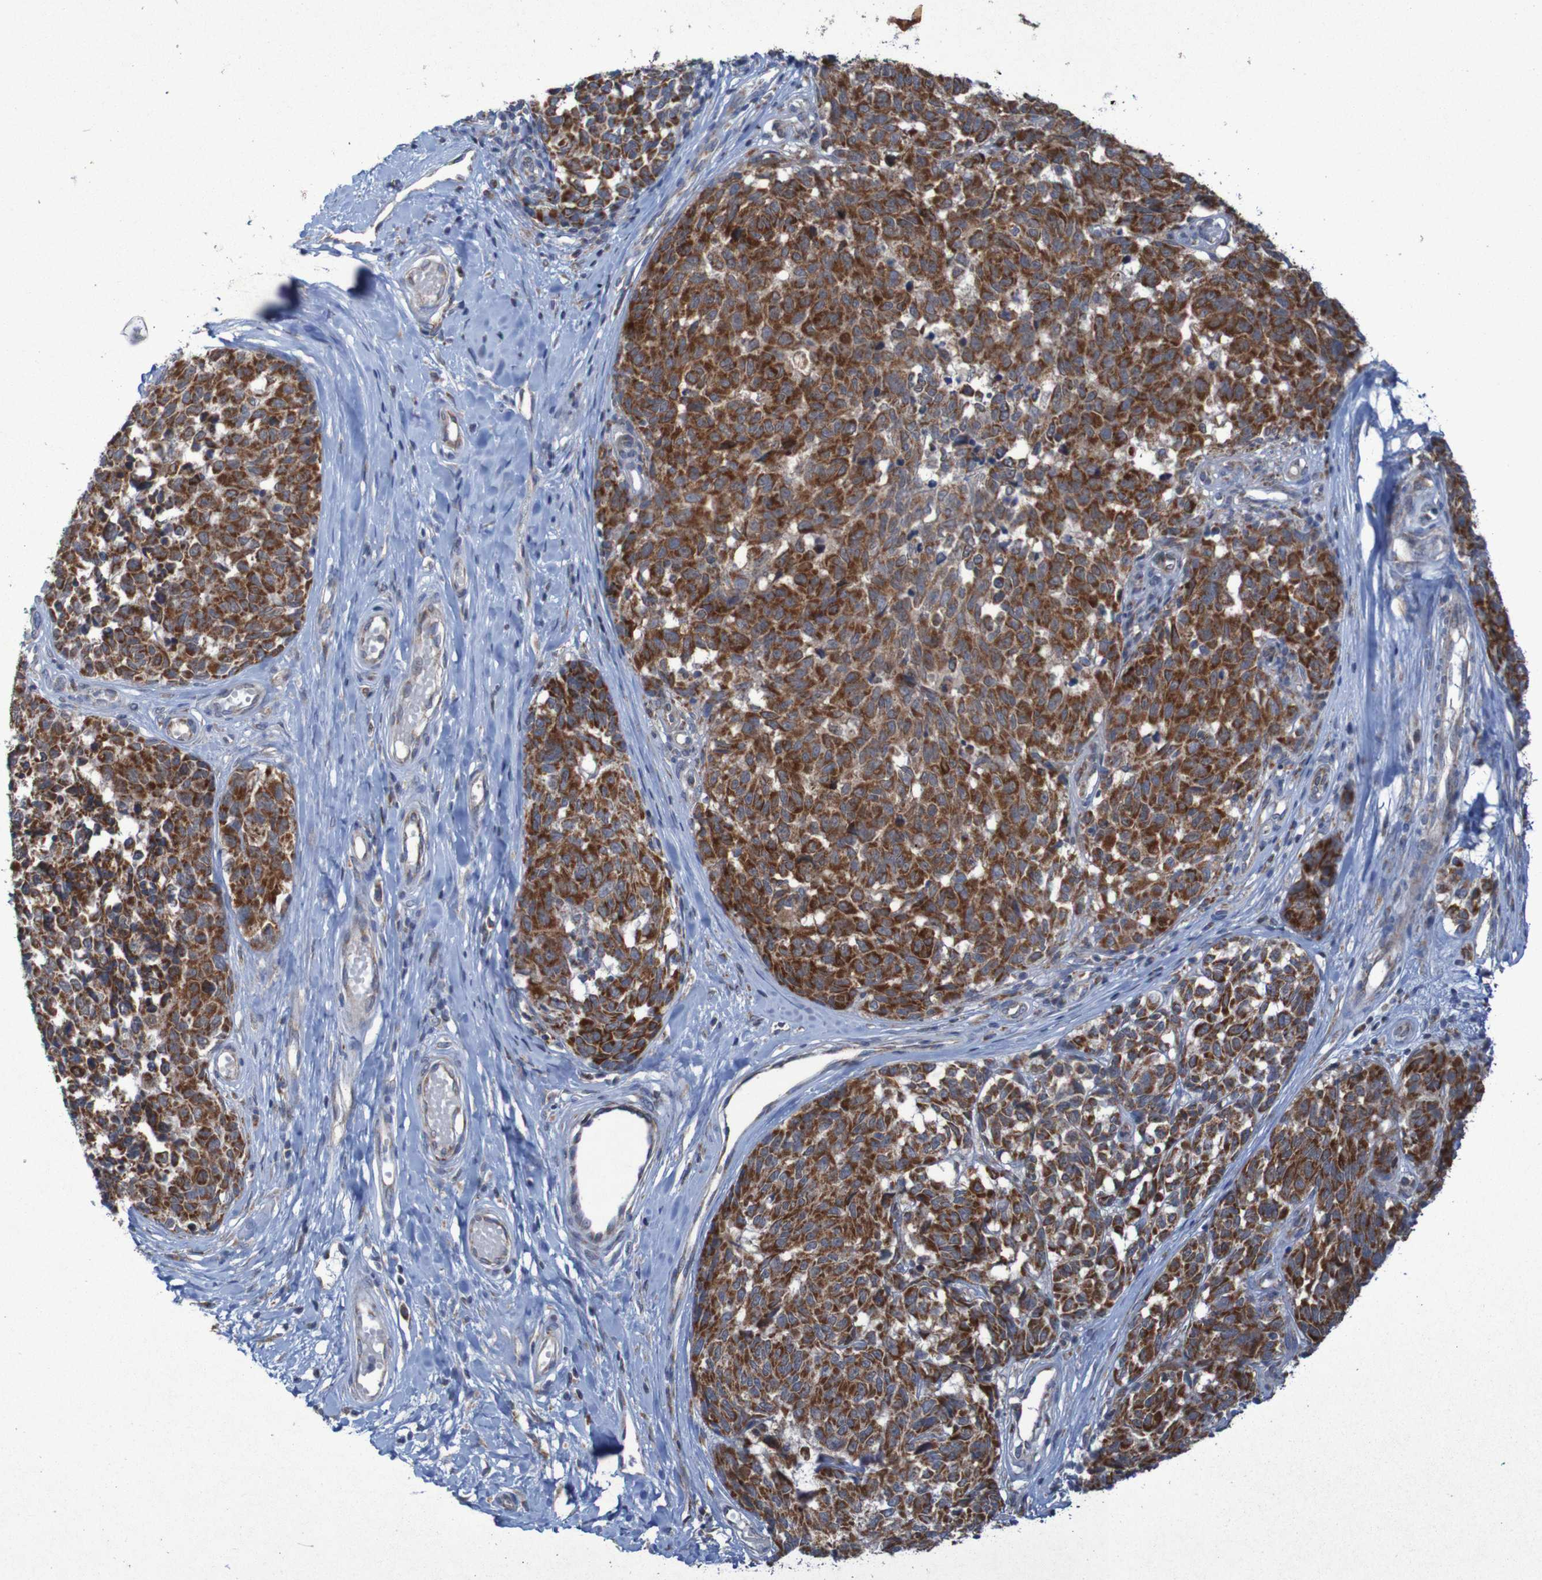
{"staining": {"intensity": "strong", "quantity": ">75%", "location": "cytoplasmic/membranous"}, "tissue": "melanoma", "cell_type": "Tumor cells", "image_type": "cancer", "snomed": [{"axis": "morphology", "description": "Malignant melanoma, NOS"}, {"axis": "topography", "description": "Skin"}], "caption": "IHC (DAB (3,3'-diaminobenzidine)) staining of human melanoma exhibits strong cytoplasmic/membranous protein positivity in about >75% of tumor cells. (DAB = brown stain, brightfield microscopy at high magnification).", "gene": "CCDC51", "patient": {"sex": "female", "age": 64}}